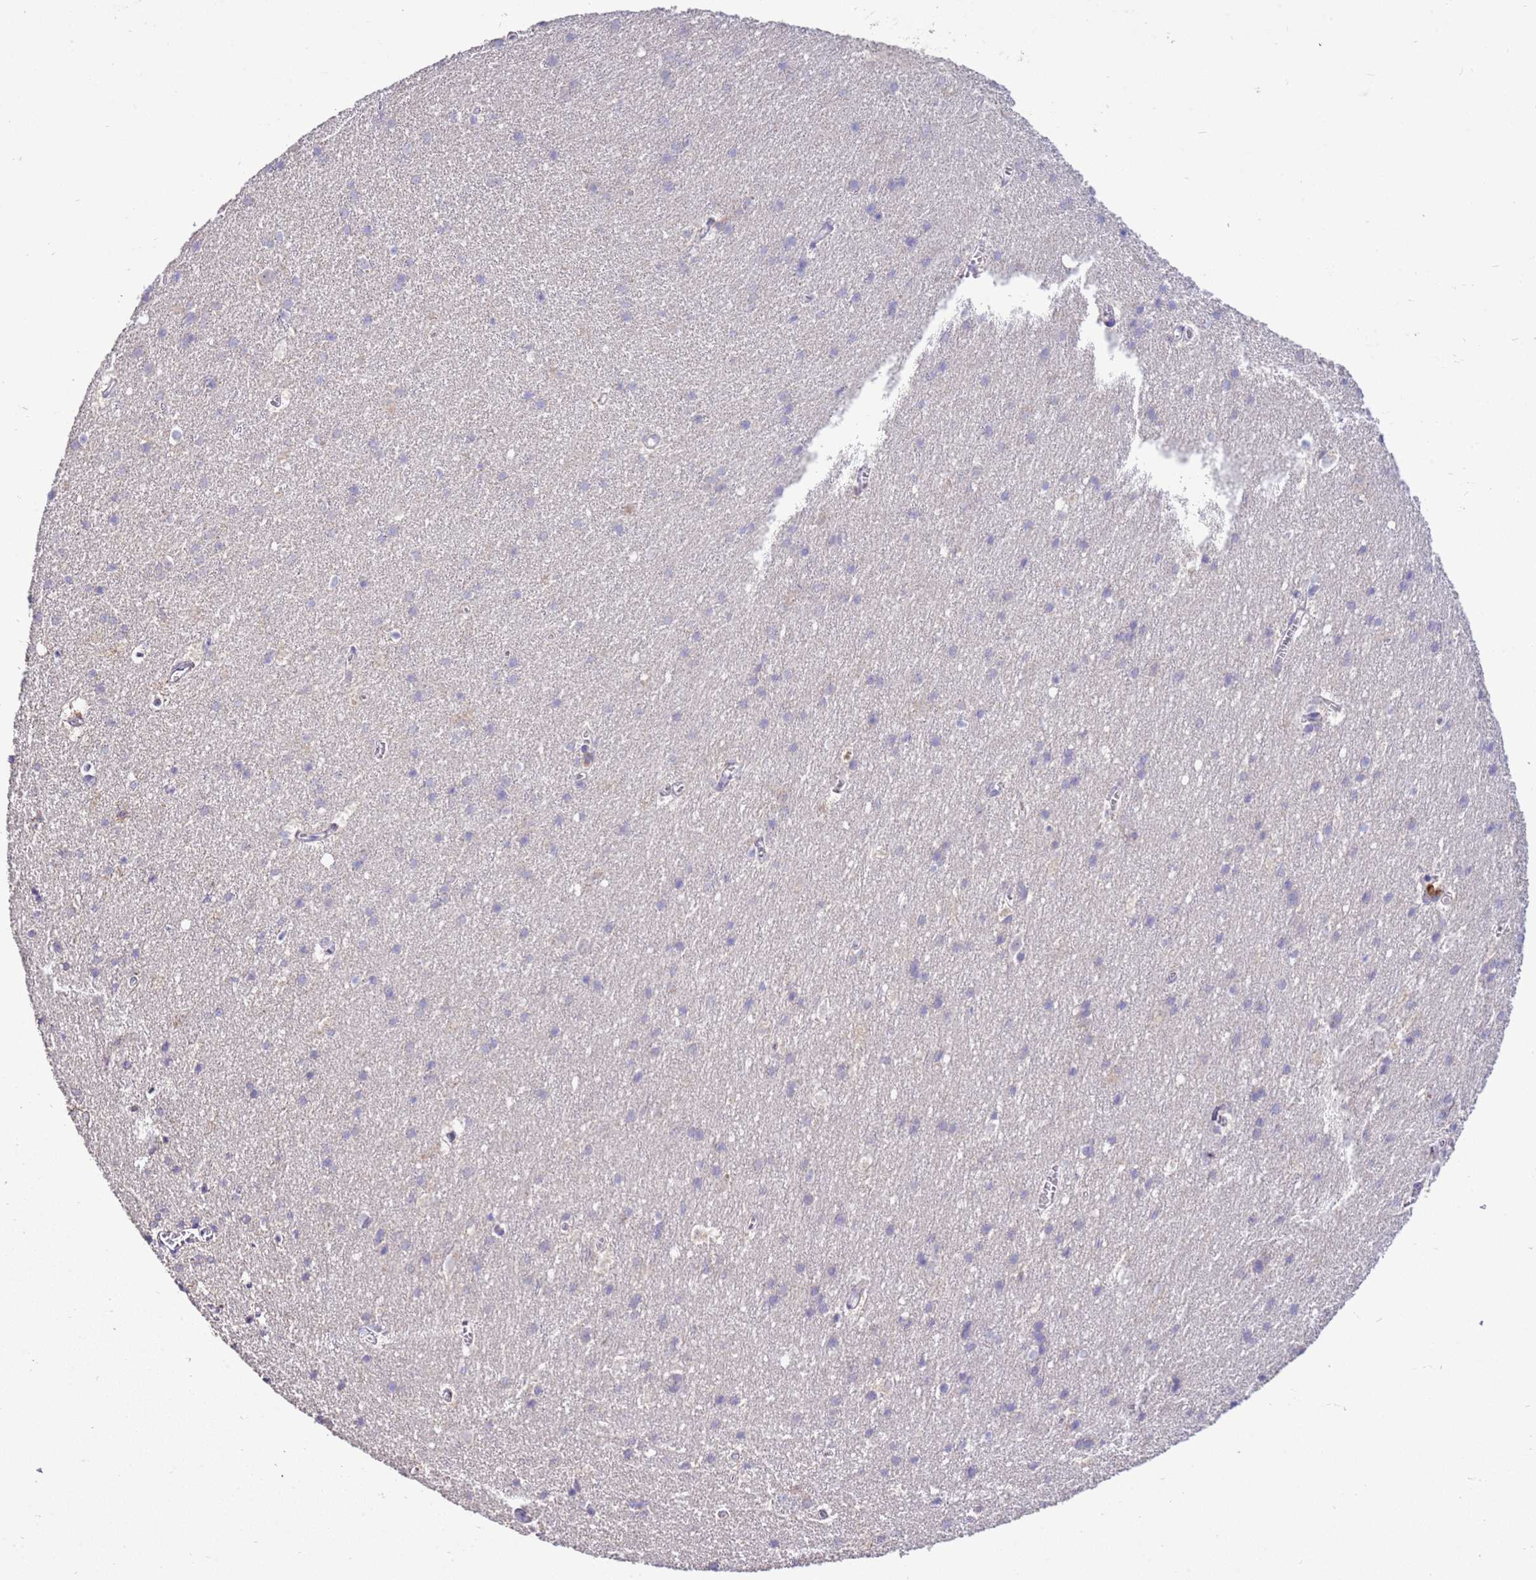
{"staining": {"intensity": "weak", "quantity": "<25%", "location": "cytoplasmic/membranous"}, "tissue": "cerebral cortex", "cell_type": "Endothelial cells", "image_type": "normal", "snomed": [{"axis": "morphology", "description": "Normal tissue, NOS"}, {"axis": "topography", "description": "Cerebral cortex"}], "caption": "DAB (3,3'-diaminobenzidine) immunohistochemical staining of unremarkable cerebral cortex demonstrates no significant staining in endothelial cells.", "gene": "IL2RG", "patient": {"sex": "male", "age": 54}}